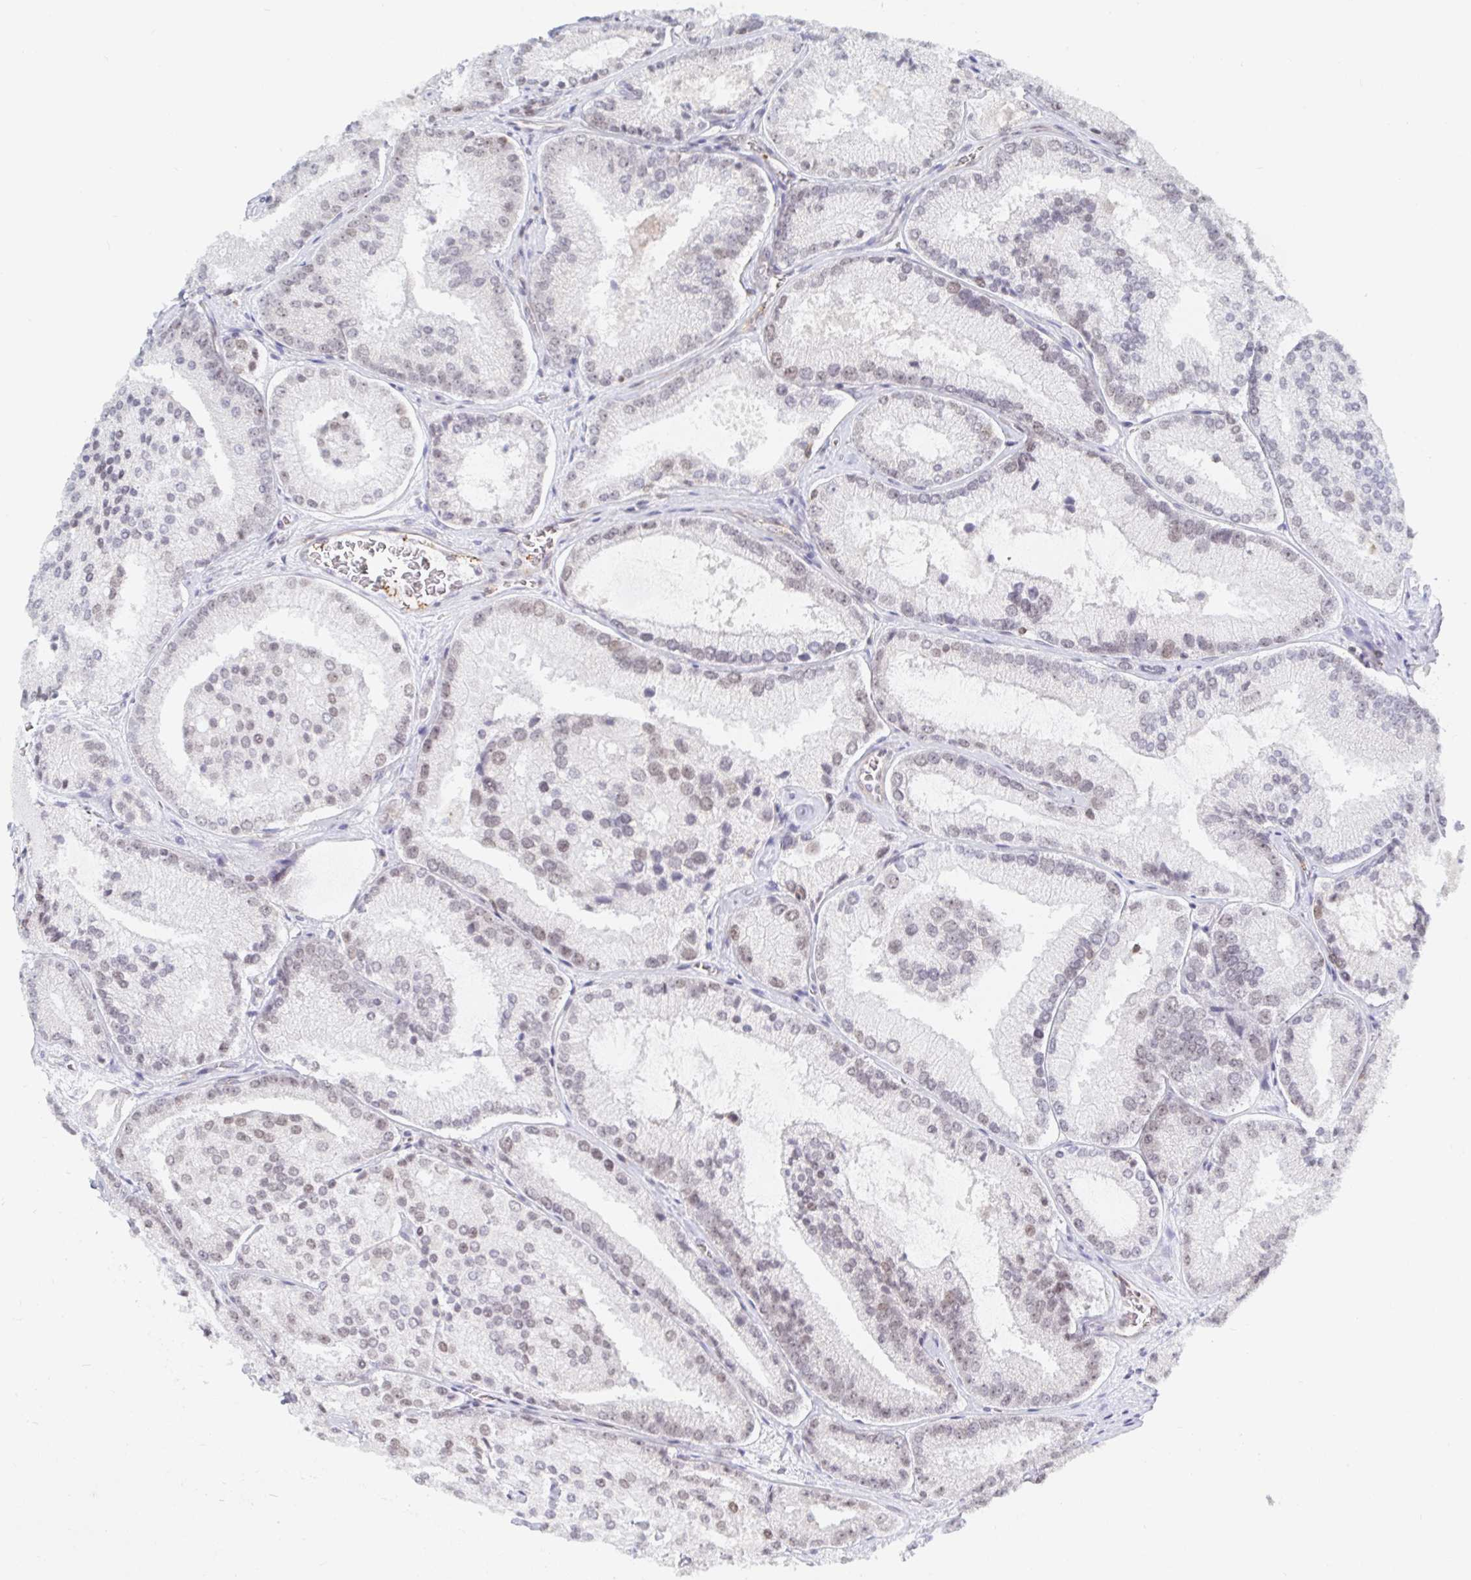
{"staining": {"intensity": "weak", "quantity": "25%-75%", "location": "nuclear"}, "tissue": "prostate cancer", "cell_type": "Tumor cells", "image_type": "cancer", "snomed": [{"axis": "morphology", "description": "Adenocarcinoma, High grade"}, {"axis": "topography", "description": "Prostate"}], "caption": "Approximately 25%-75% of tumor cells in human adenocarcinoma (high-grade) (prostate) demonstrate weak nuclear protein expression as visualized by brown immunohistochemical staining.", "gene": "CHD2", "patient": {"sex": "male", "age": 73}}